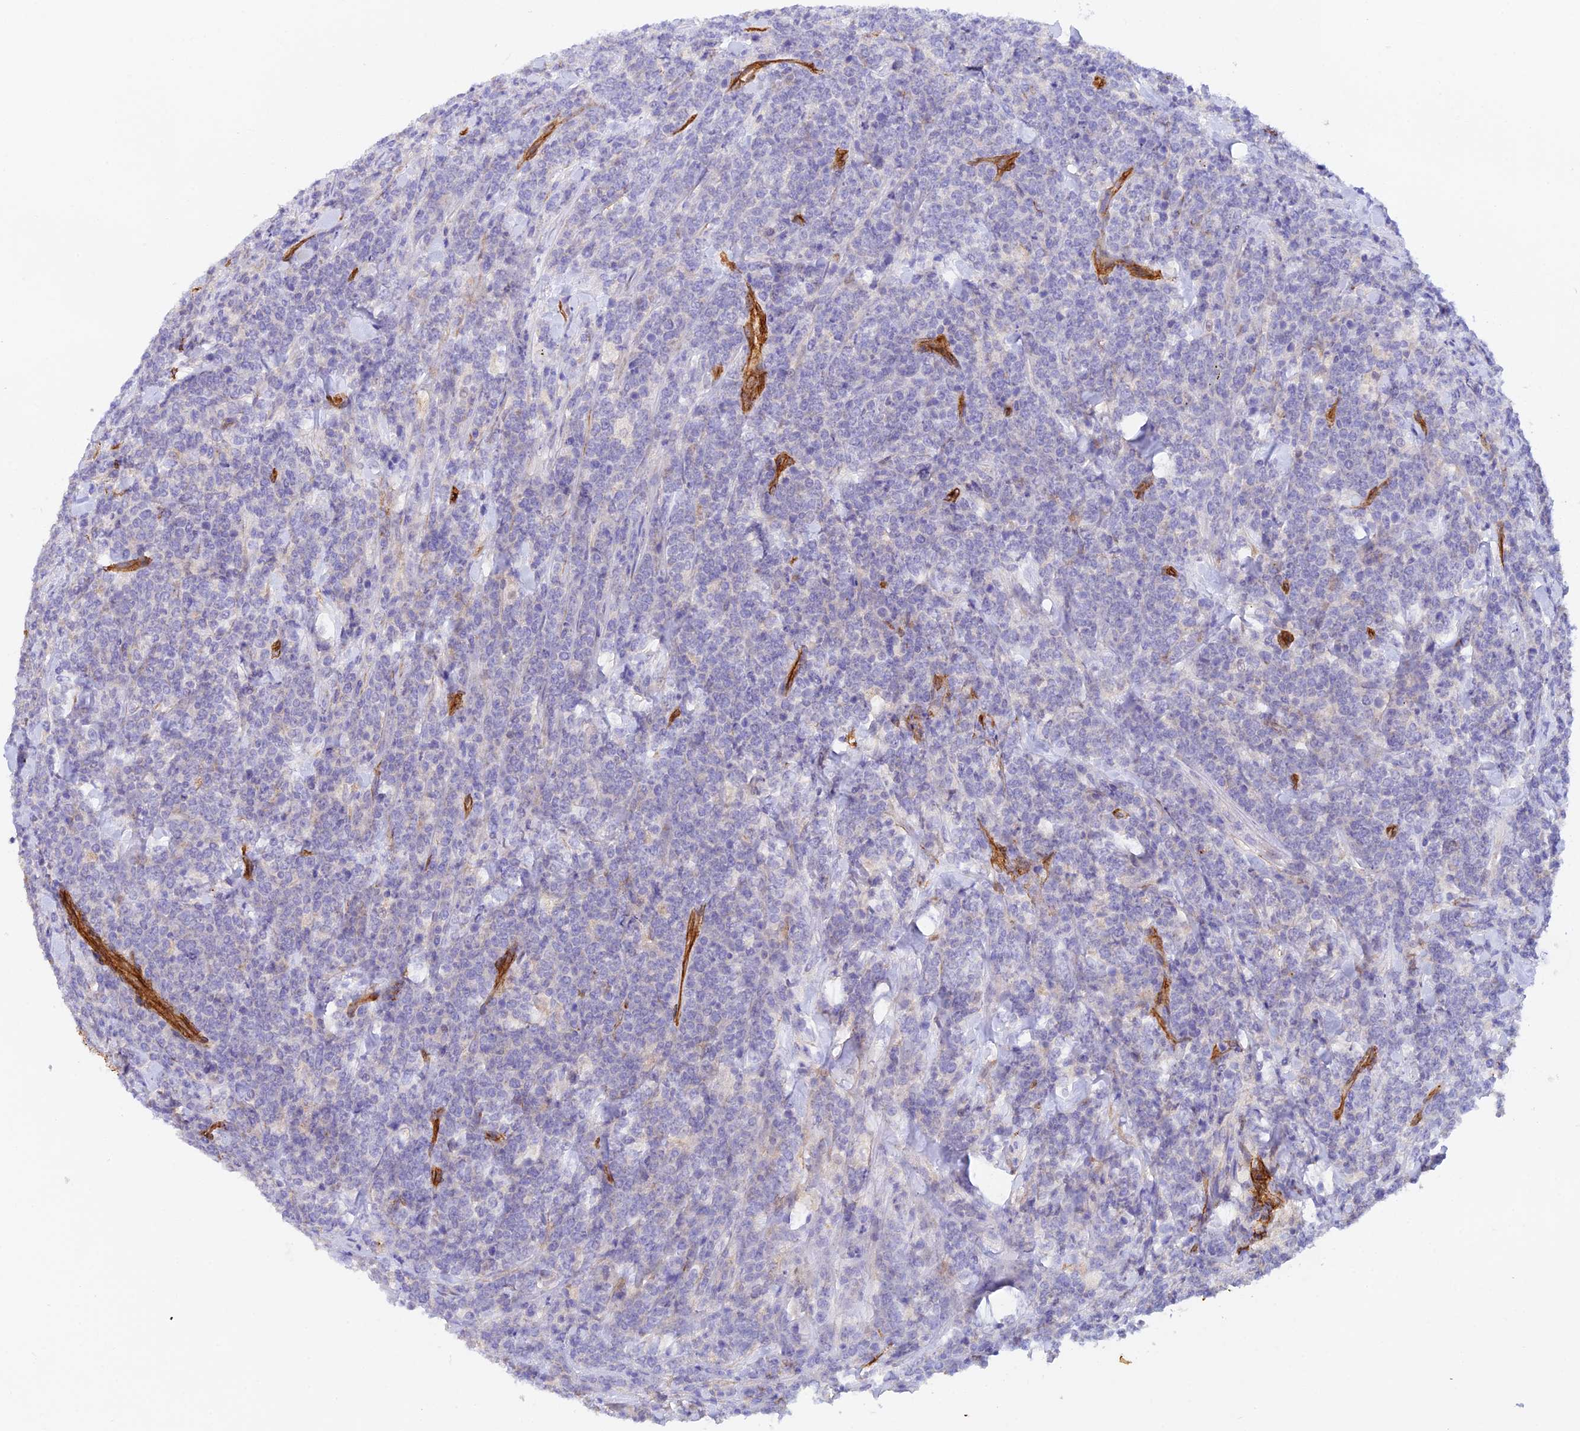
{"staining": {"intensity": "negative", "quantity": "none", "location": "none"}, "tissue": "lymphoma", "cell_type": "Tumor cells", "image_type": "cancer", "snomed": [{"axis": "morphology", "description": "Malignant lymphoma, non-Hodgkin's type, High grade"}, {"axis": "topography", "description": "Small intestine"}], "caption": "Immunohistochemical staining of lymphoma shows no significant positivity in tumor cells.", "gene": "MYO9A", "patient": {"sex": "male", "age": 8}}